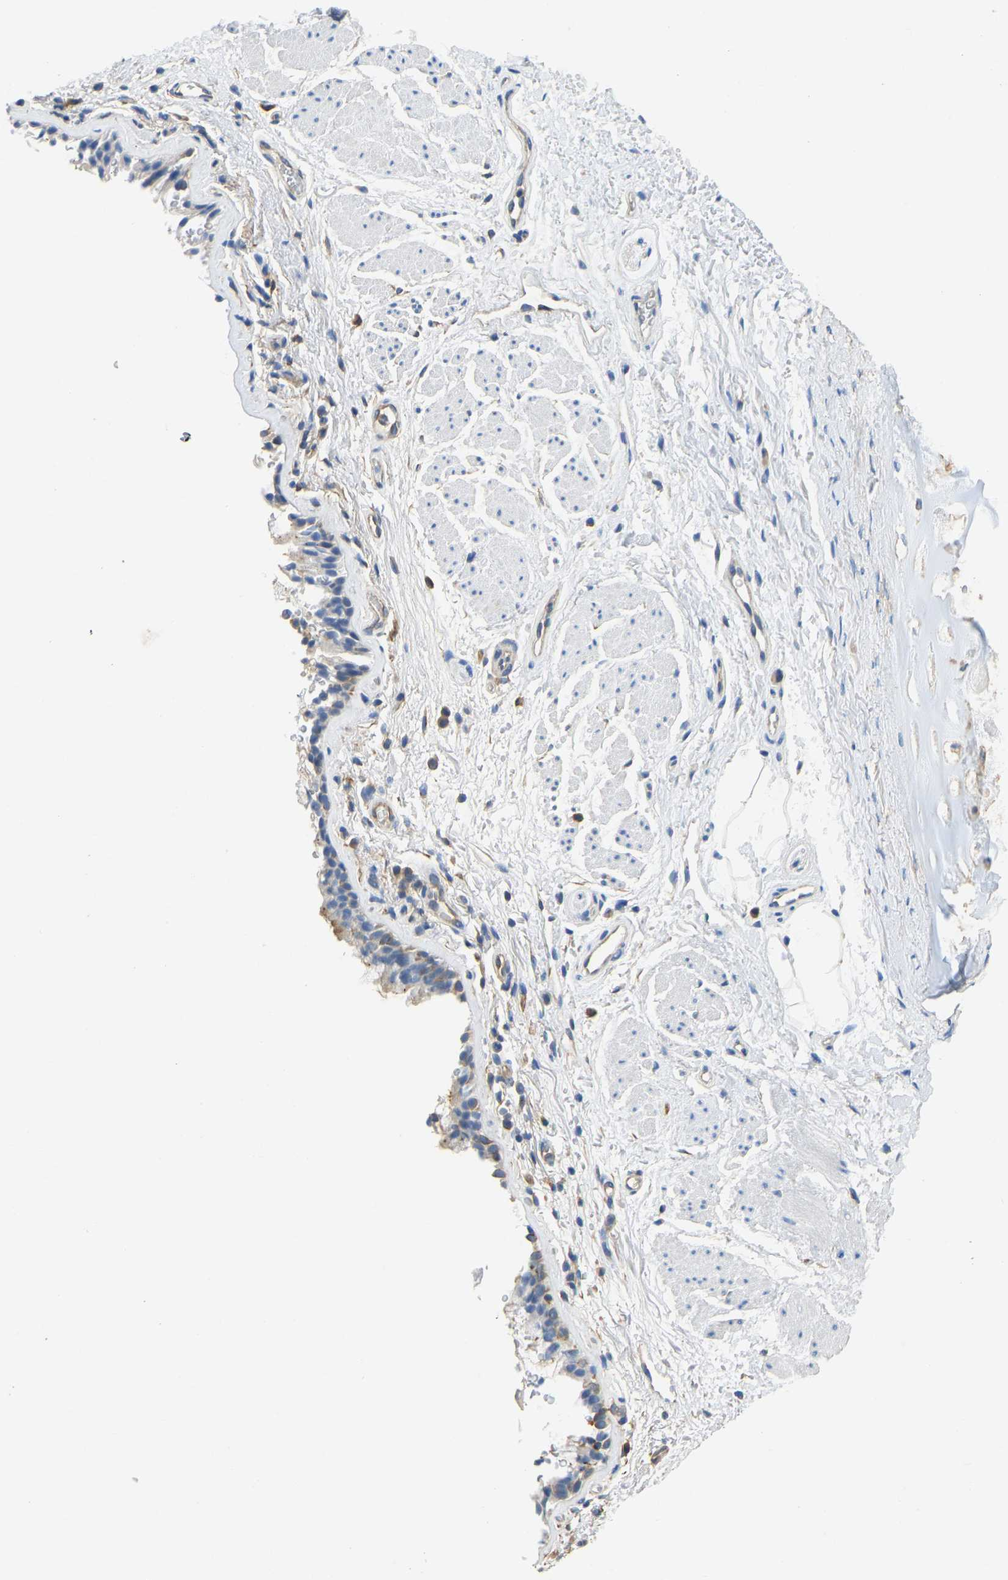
{"staining": {"intensity": "moderate", "quantity": "25%-75%", "location": "cytoplasmic/membranous"}, "tissue": "bronchus", "cell_type": "Respiratory epithelial cells", "image_type": "normal", "snomed": [{"axis": "morphology", "description": "Normal tissue, NOS"}, {"axis": "topography", "description": "Cartilage tissue"}, {"axis": "topography", "description": "Bronchus"}], "caption": "Protein expression analysis of benign bronchus reveals moderate cytoplasmic/membranous expression in approximately 25%-75% of respiratory epithelial cells. (Stains: DAB (3,3'-diaminobenzidine) in brown, nuclei in blue, Microscopy: brightfield microscopy at high magnification).", "gene": "TECTA", "patient": {"sex": "female", "age": 53}}